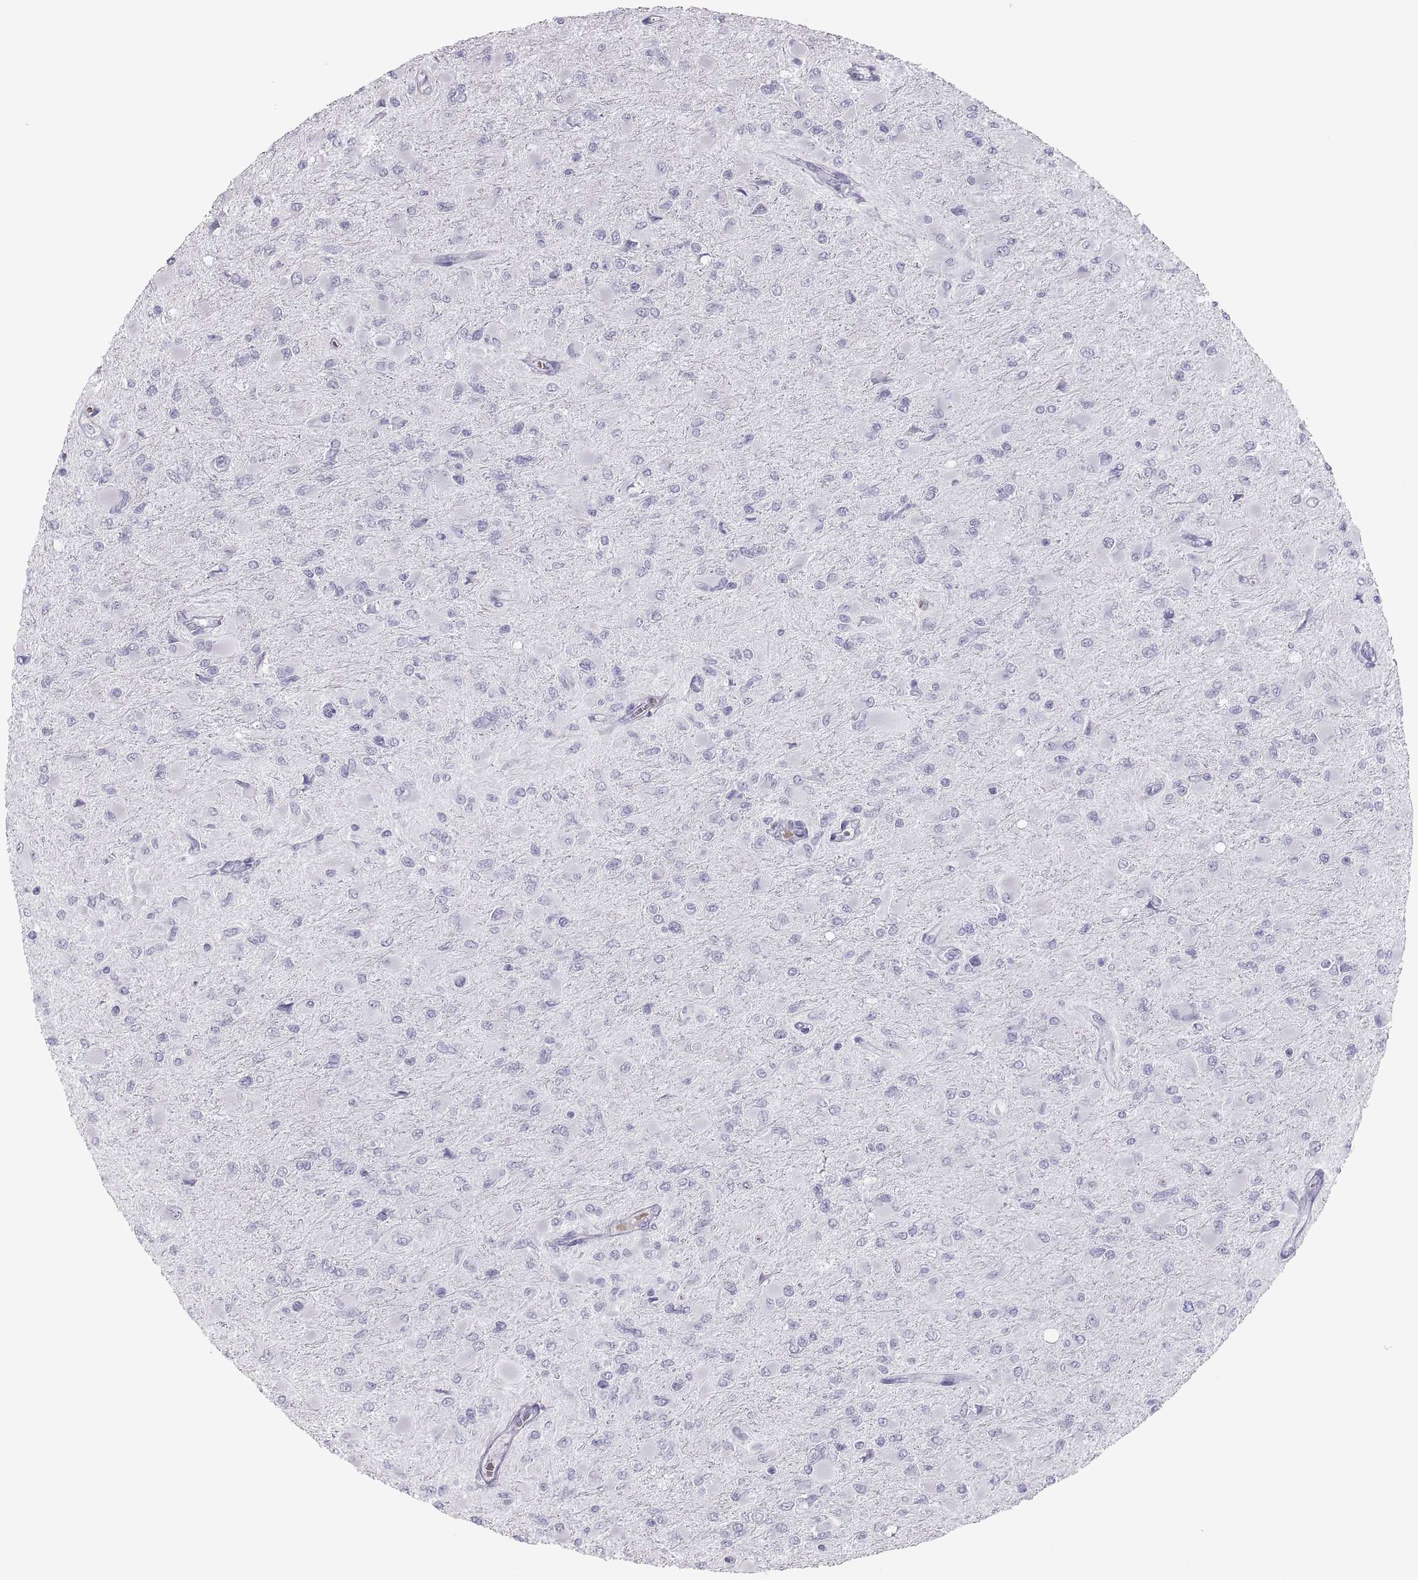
{"staining": {"intensity": "negative", "quantity": "none", "location": "none"}, "tissue": "glioma", "cell_type": "Tumor cells", "image_type": "cancer", "snomed": [{"axis": "morphology", "description": "Glioma, malignant, High grade"}, {"axis": "topography", "description": "Cerebral cortex"}], "caption": "Tumor cells show no significant protein staining in glioma.", "gene": "SEMG1", "patient": {"sex": "female", "age": 36}}